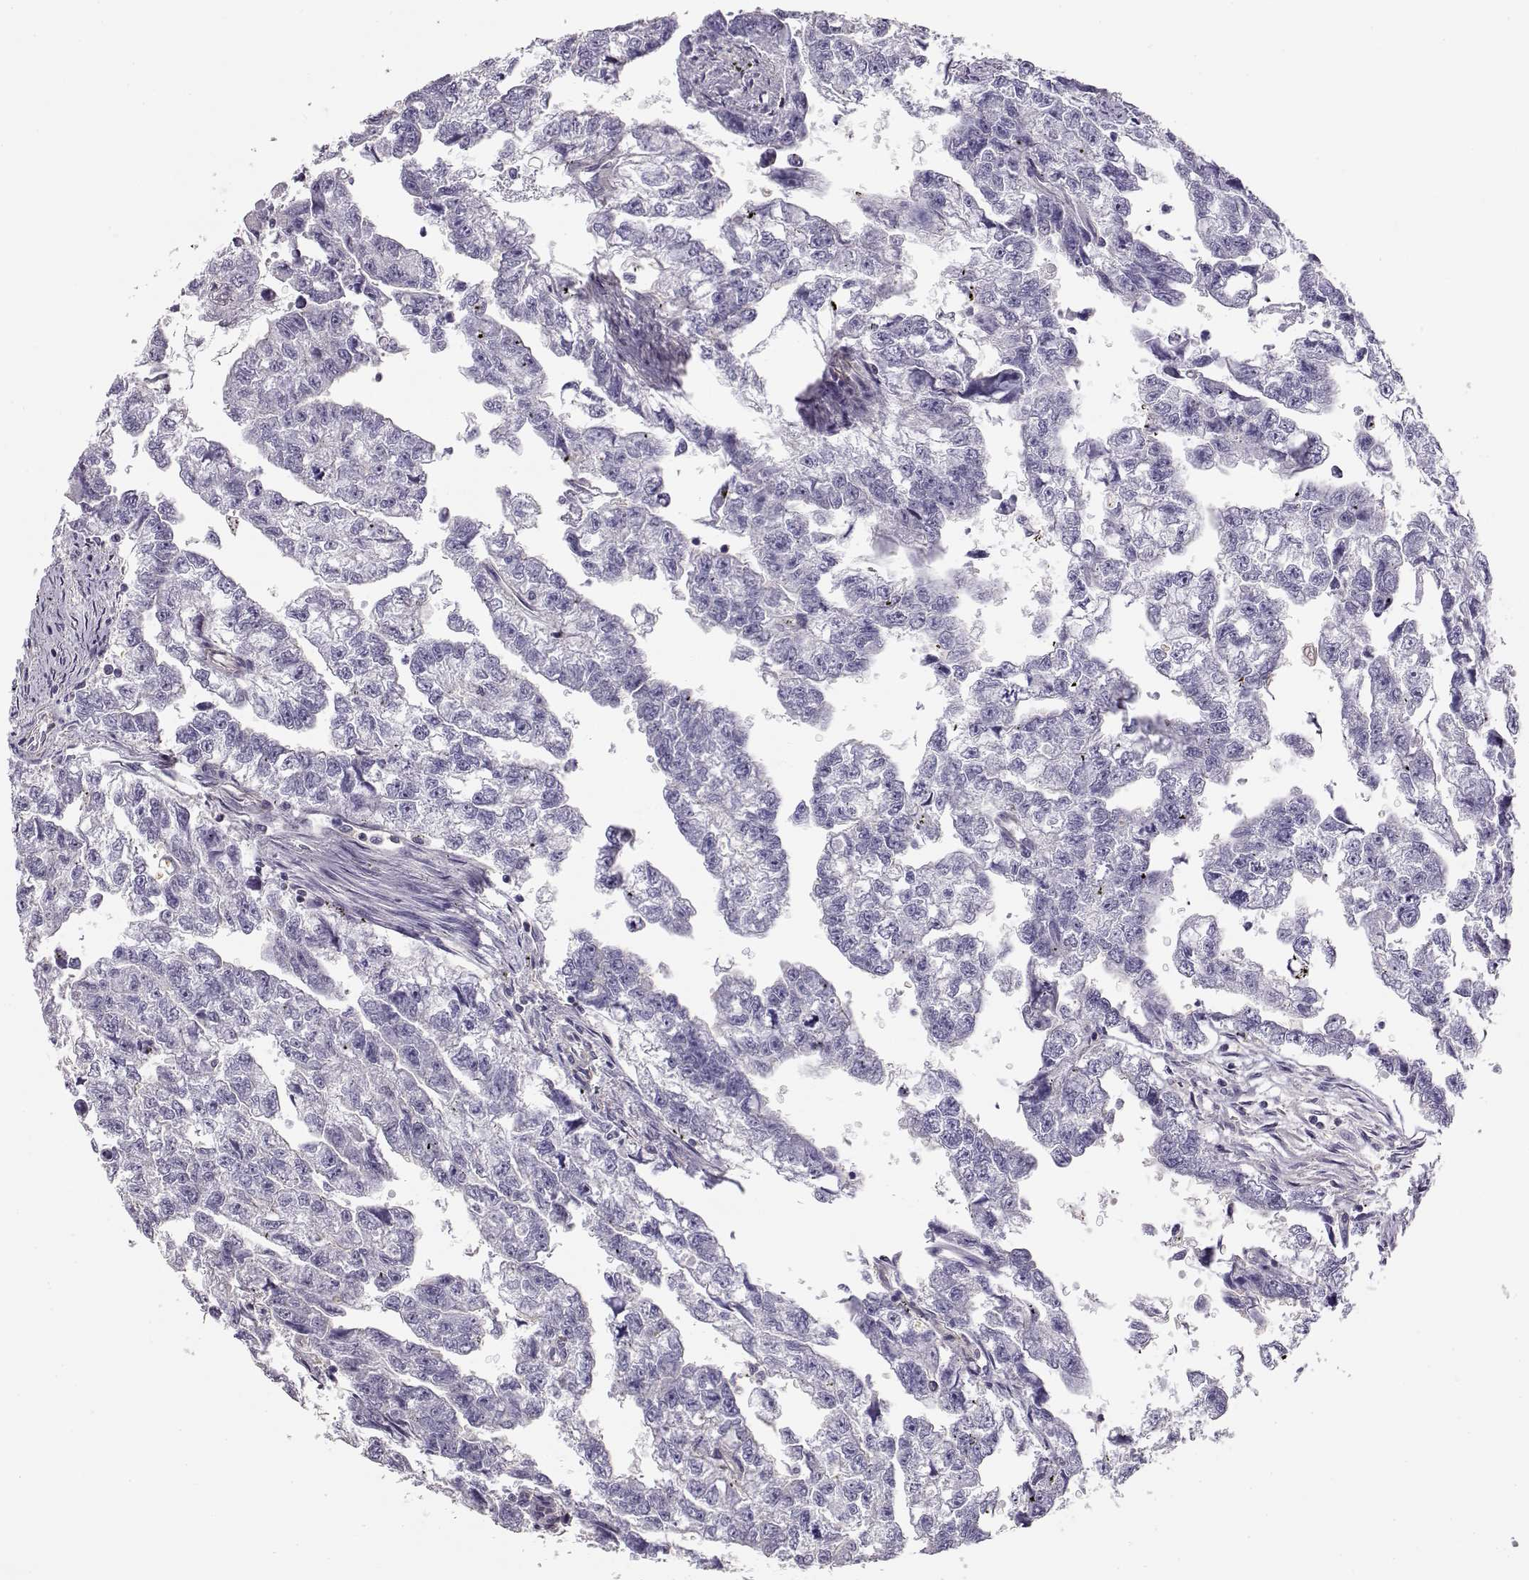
{"staining": {"intensity": "negative", "quantity": "none", "location": "none"}, "tissue": "testis cancer", "cell_type": "Tumor cells", "image_type": "cancer", "snomed": [{"axis": "morphology", "description": "Carcinoma, Embryonal, NOS"}, {"axis": "morphology", "description": "Teratoma, malignant, NOS"}, {"axis": "topography", "description": "Testis"}], "caption": "There is no significant staining in tumor cells of testis cancer (teratoma (malignant)).", "gene": "DAPL1", "patient": {"sex": "male", "age": 44}}